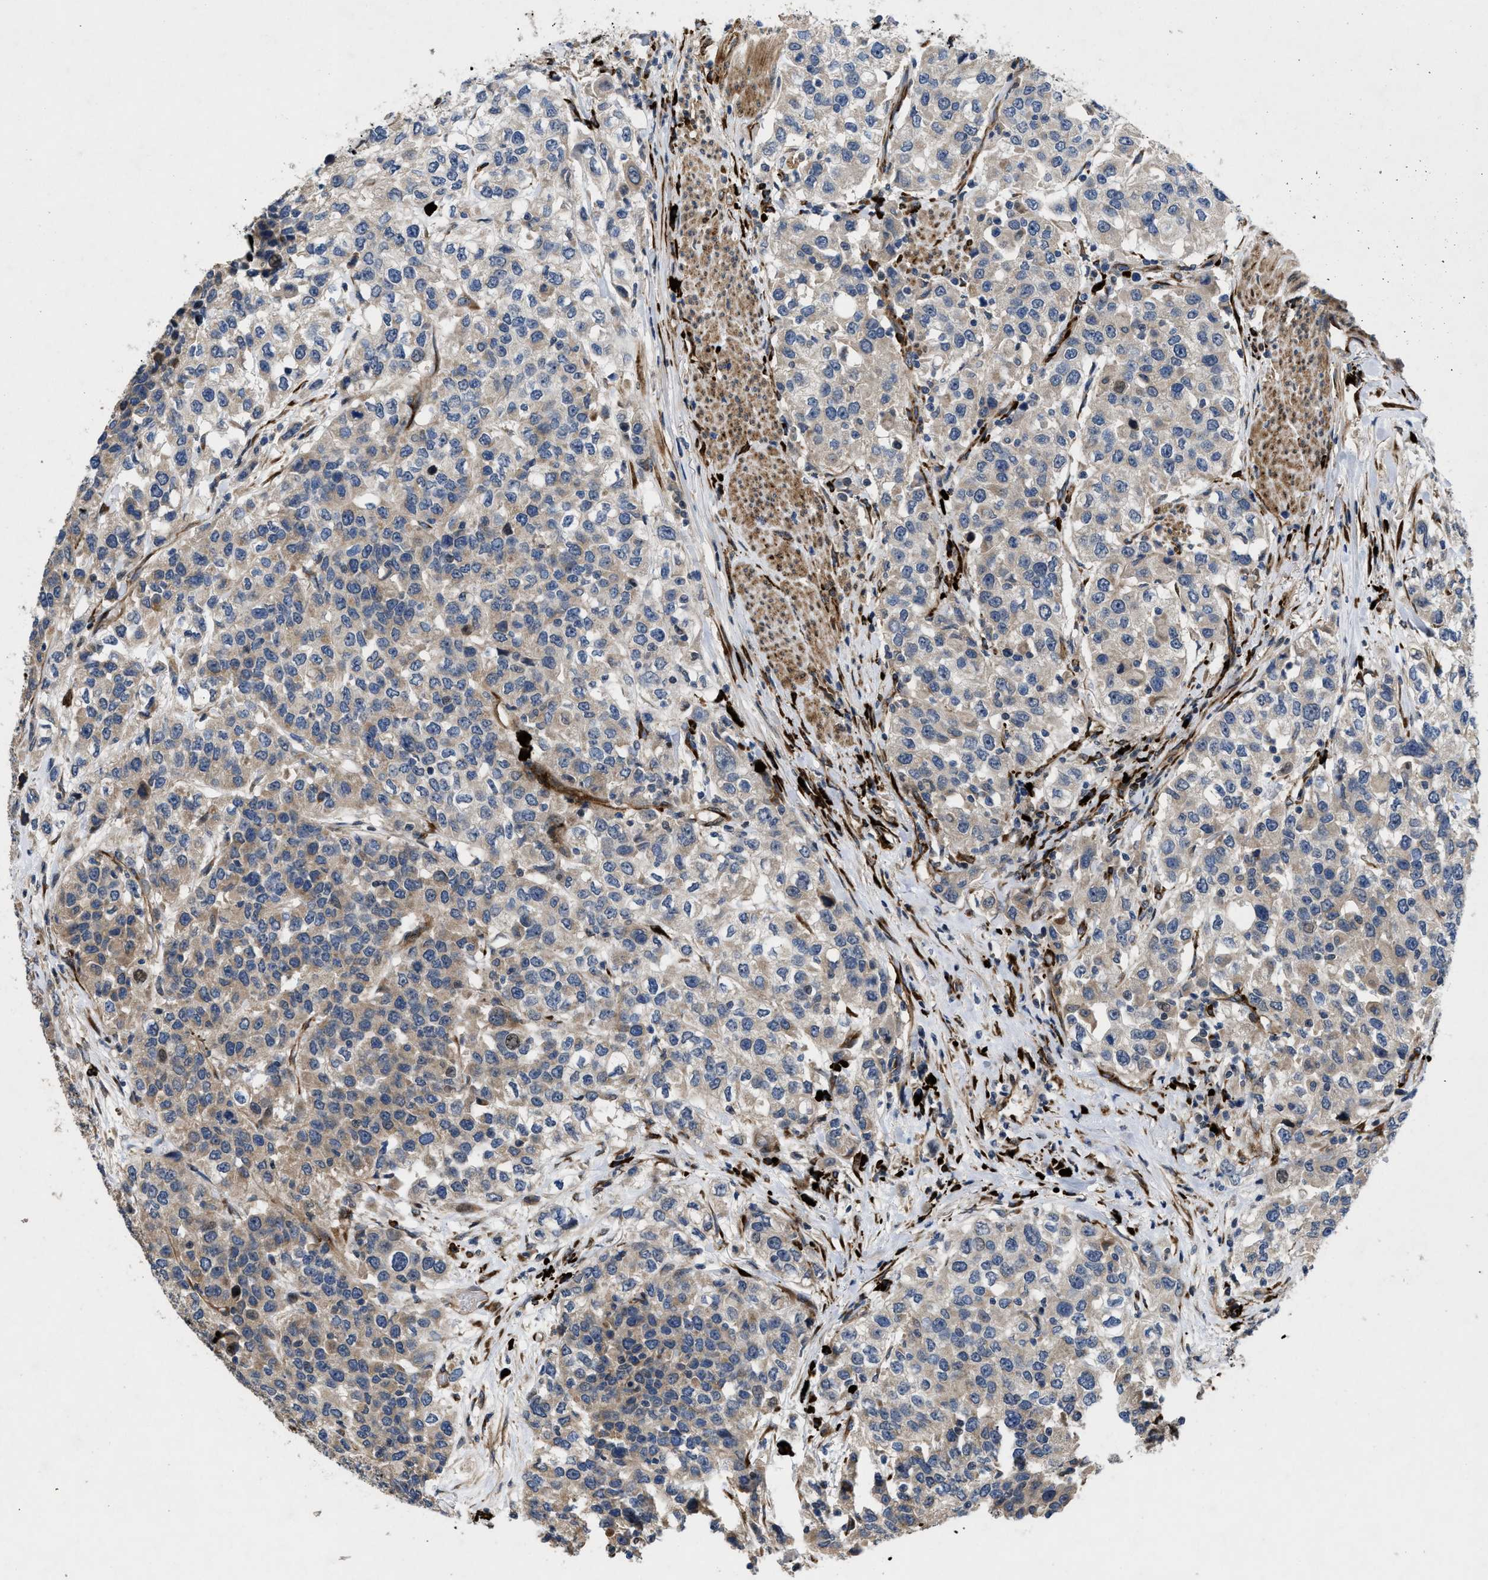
{"staining": {"intensity": "moderate", "quantity": "<25%", "location": "cytoplasmic/membranous,nuclear"}, "tissue": "urothelial cancer", "cell_type": "Tumor cells", "image_type": "cancer", "snomed": [{"axis": "morphology", "description": "Urothelial carcinoma, High grade"}, {"axis": "topography", "description": "Urinary bladder"}], "caption": "This photomicrograph demonstrates immunohistochemistry staining of urothelial cancer, with low moderate cytoplasmic/membranous and nuclear staining in about <25% of tumor cells.", "gene": "HSPA12B", "patient": {"sex": "female", "age": 80}}